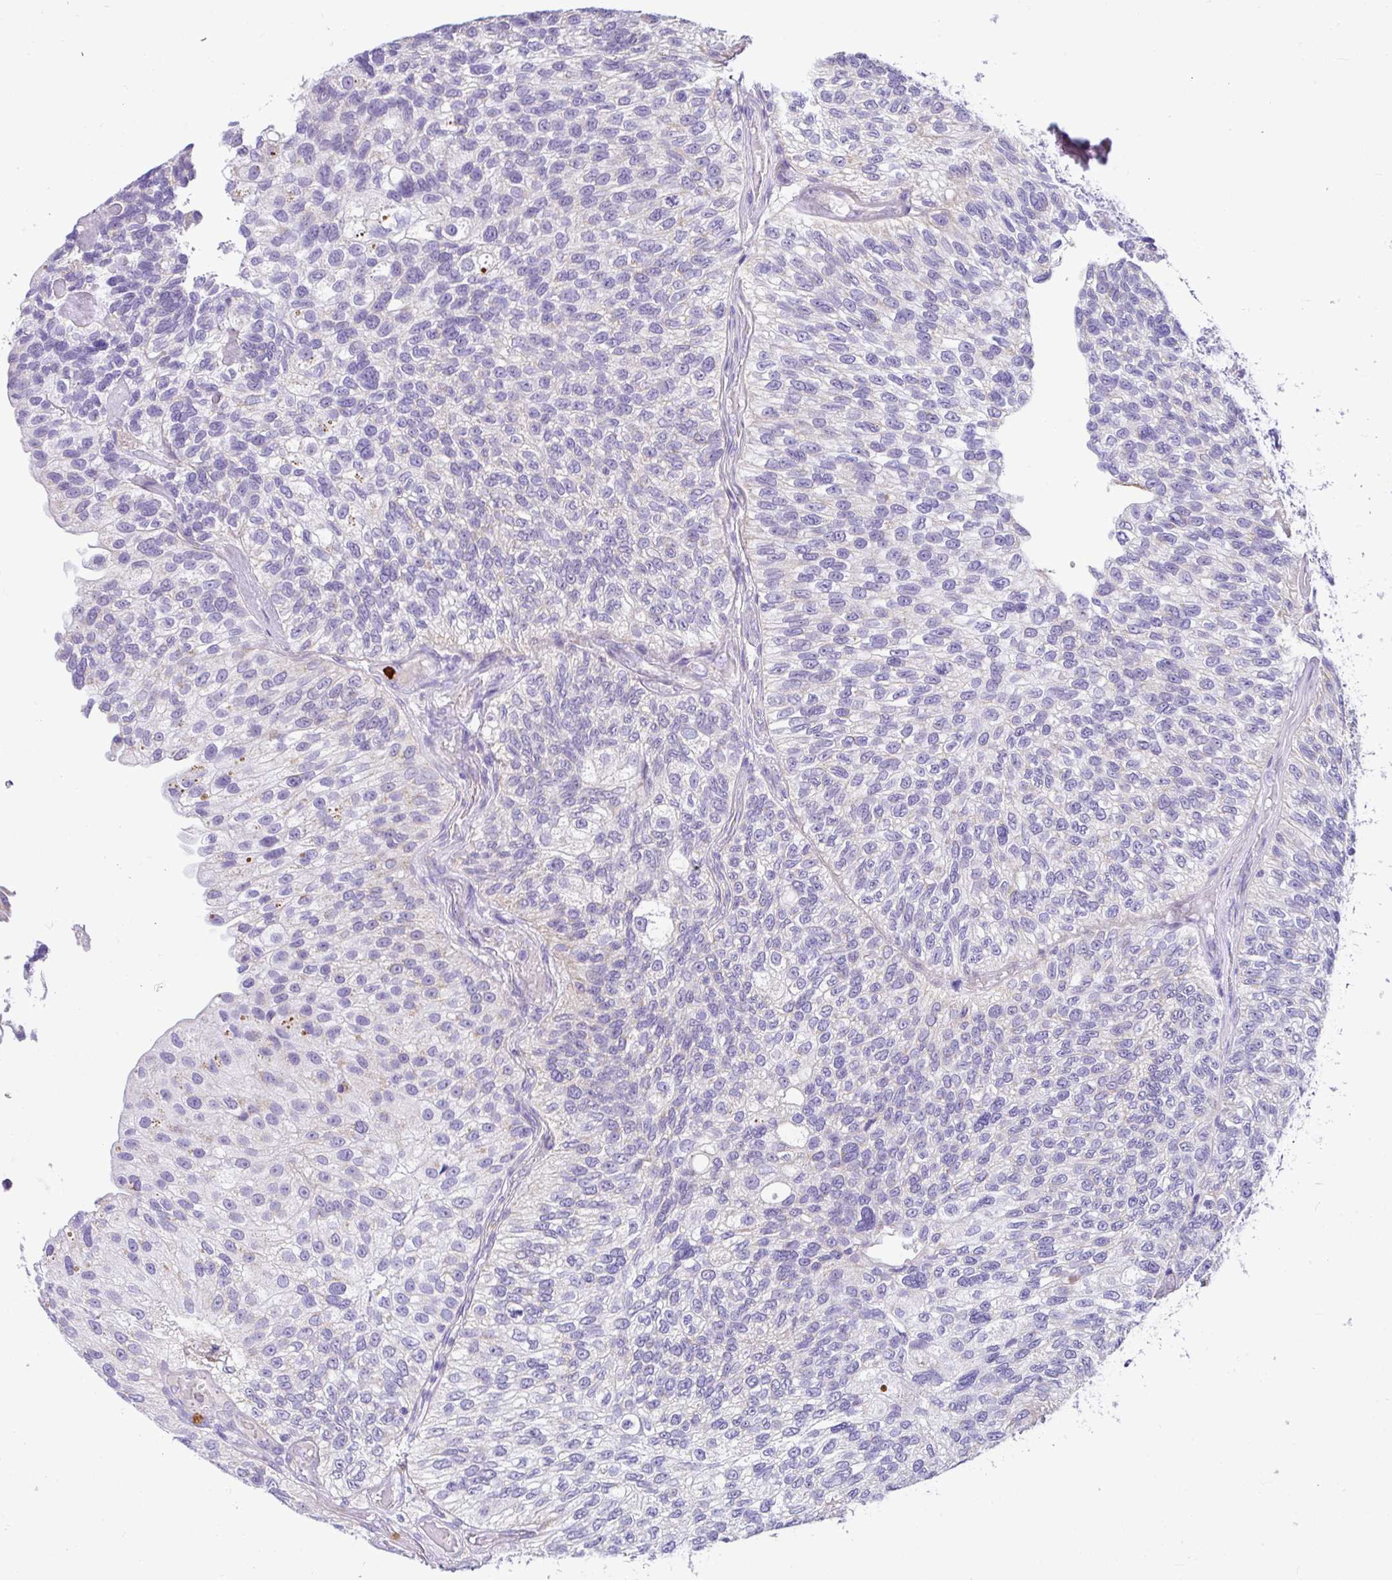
{"staining": {"intensity": "negative", "quantity": "none", "location": "none"}, "tissue": "urothelial cancer", "cell_type": "Tumor cells", "image_type": "cancer", "snomed": [{"axis": "morphology", "description": "Urothelial carcinoma, NOS"}, {"axis": "topography", "description": "Urinary bladder"}], "caption": "A high-resolution histopathology image shows IHC staining of transitional cell carcinoma, which demonstrates no significant positivity in tumor cells.", "gene": "SH2D3C", "patient": {"sex": "male", "age": 87}}